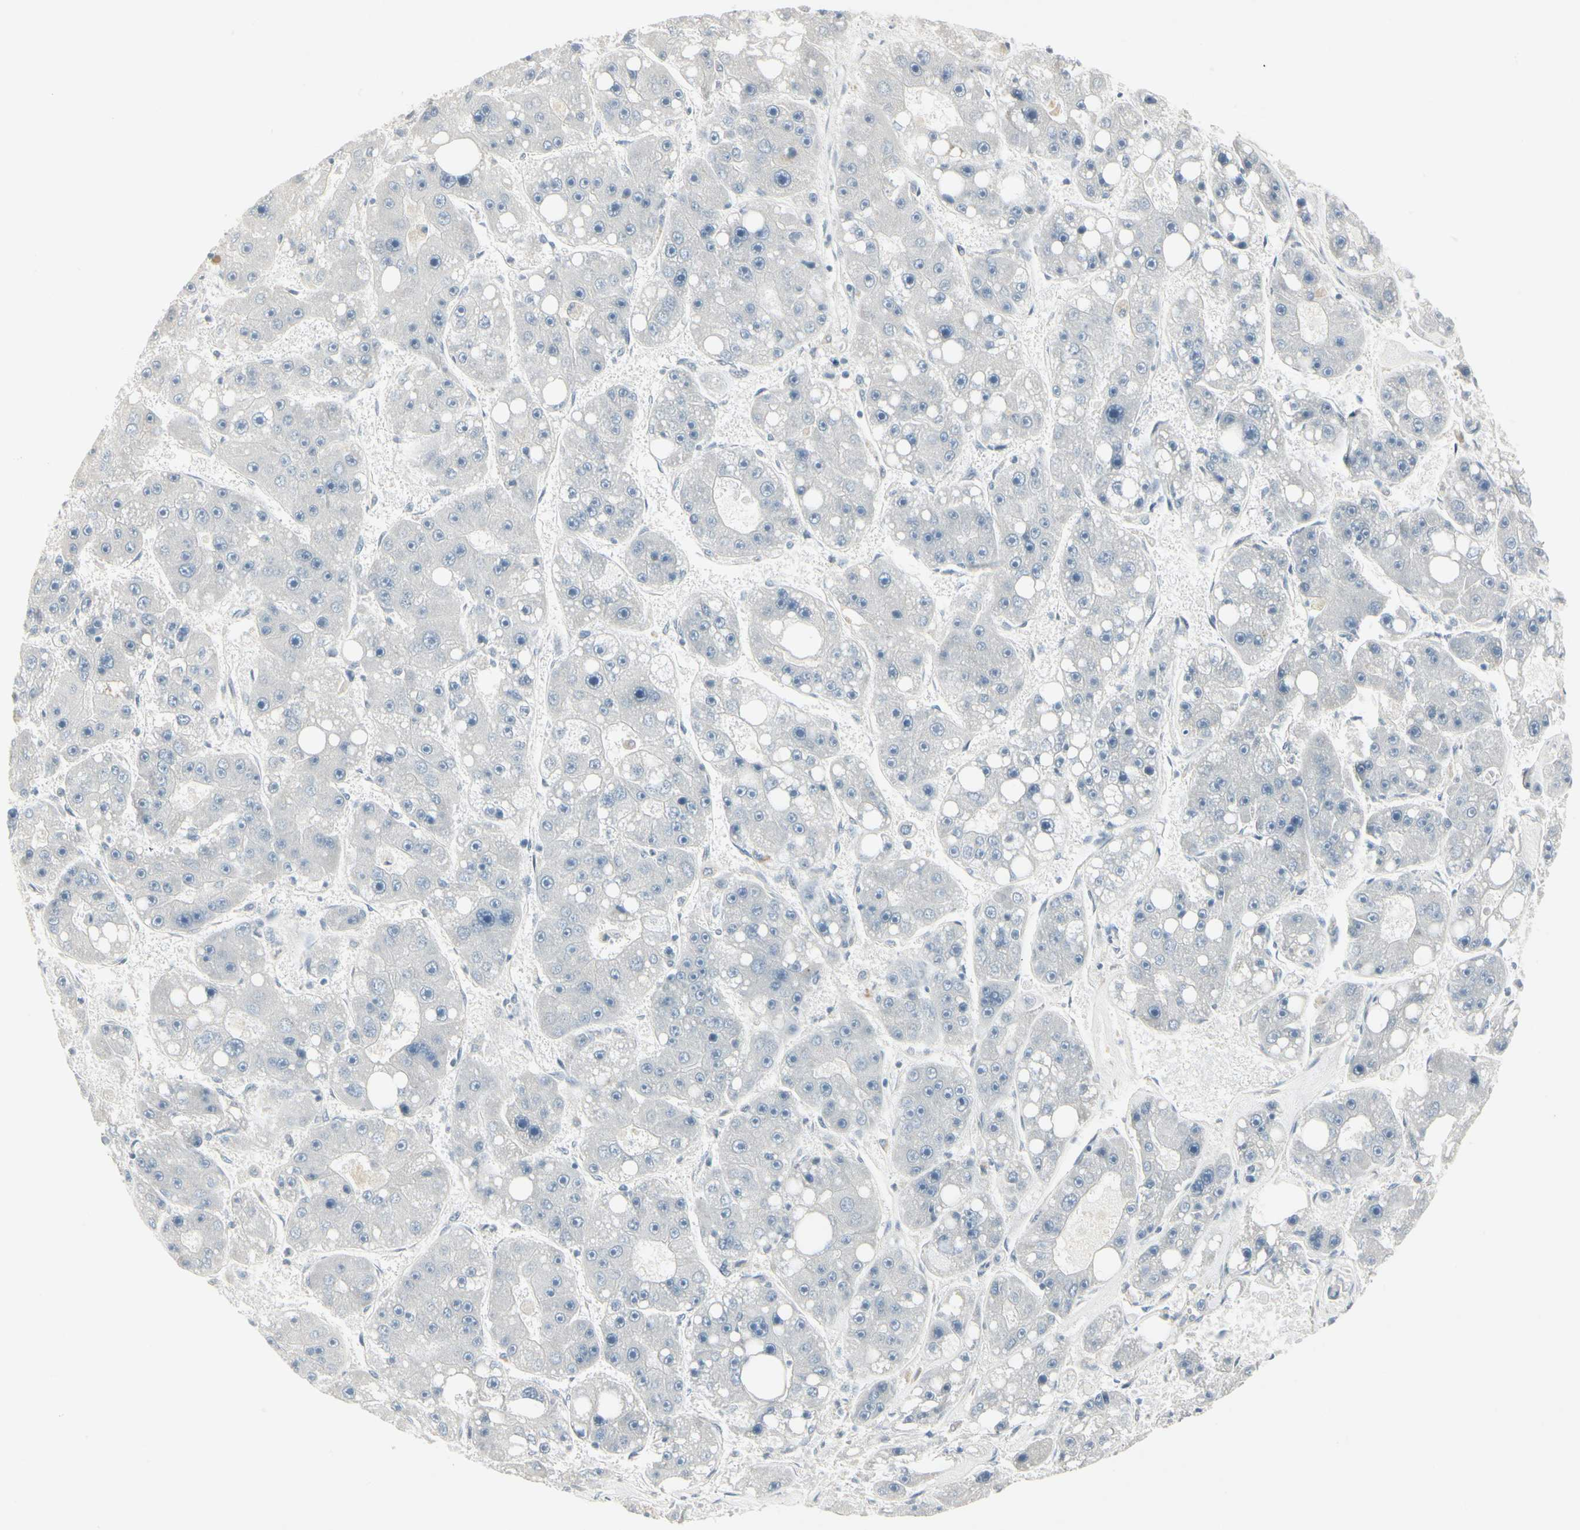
{"staining": {"intensity": "negative", "quantity": "none", "location": "none"}, "tissue": "liver cancer", "cell_type": "Tumor cells", "image_type": "cancer", "snomed": [{"axis": "morphology", "description": "Carcinoma, Hepatocellular, NOS"}, {"axis": "topography", "description": "Liver"}], "caption": "Immunohistochemistry (IHC) histopathology image of neoplastic tissue: human hepatocellular carcinoma (liver) stained with DAB (3,3'-diaminobenzidine) displays no significant protein positivity in tumor cells. The staining is performed using DAB (3,3'-diaminobenzidine) brown chromogen with nuclei counter-stained in using hematoxylin.", "gene": "DMPK", "patient": {"sex": "female", "age": 61}}